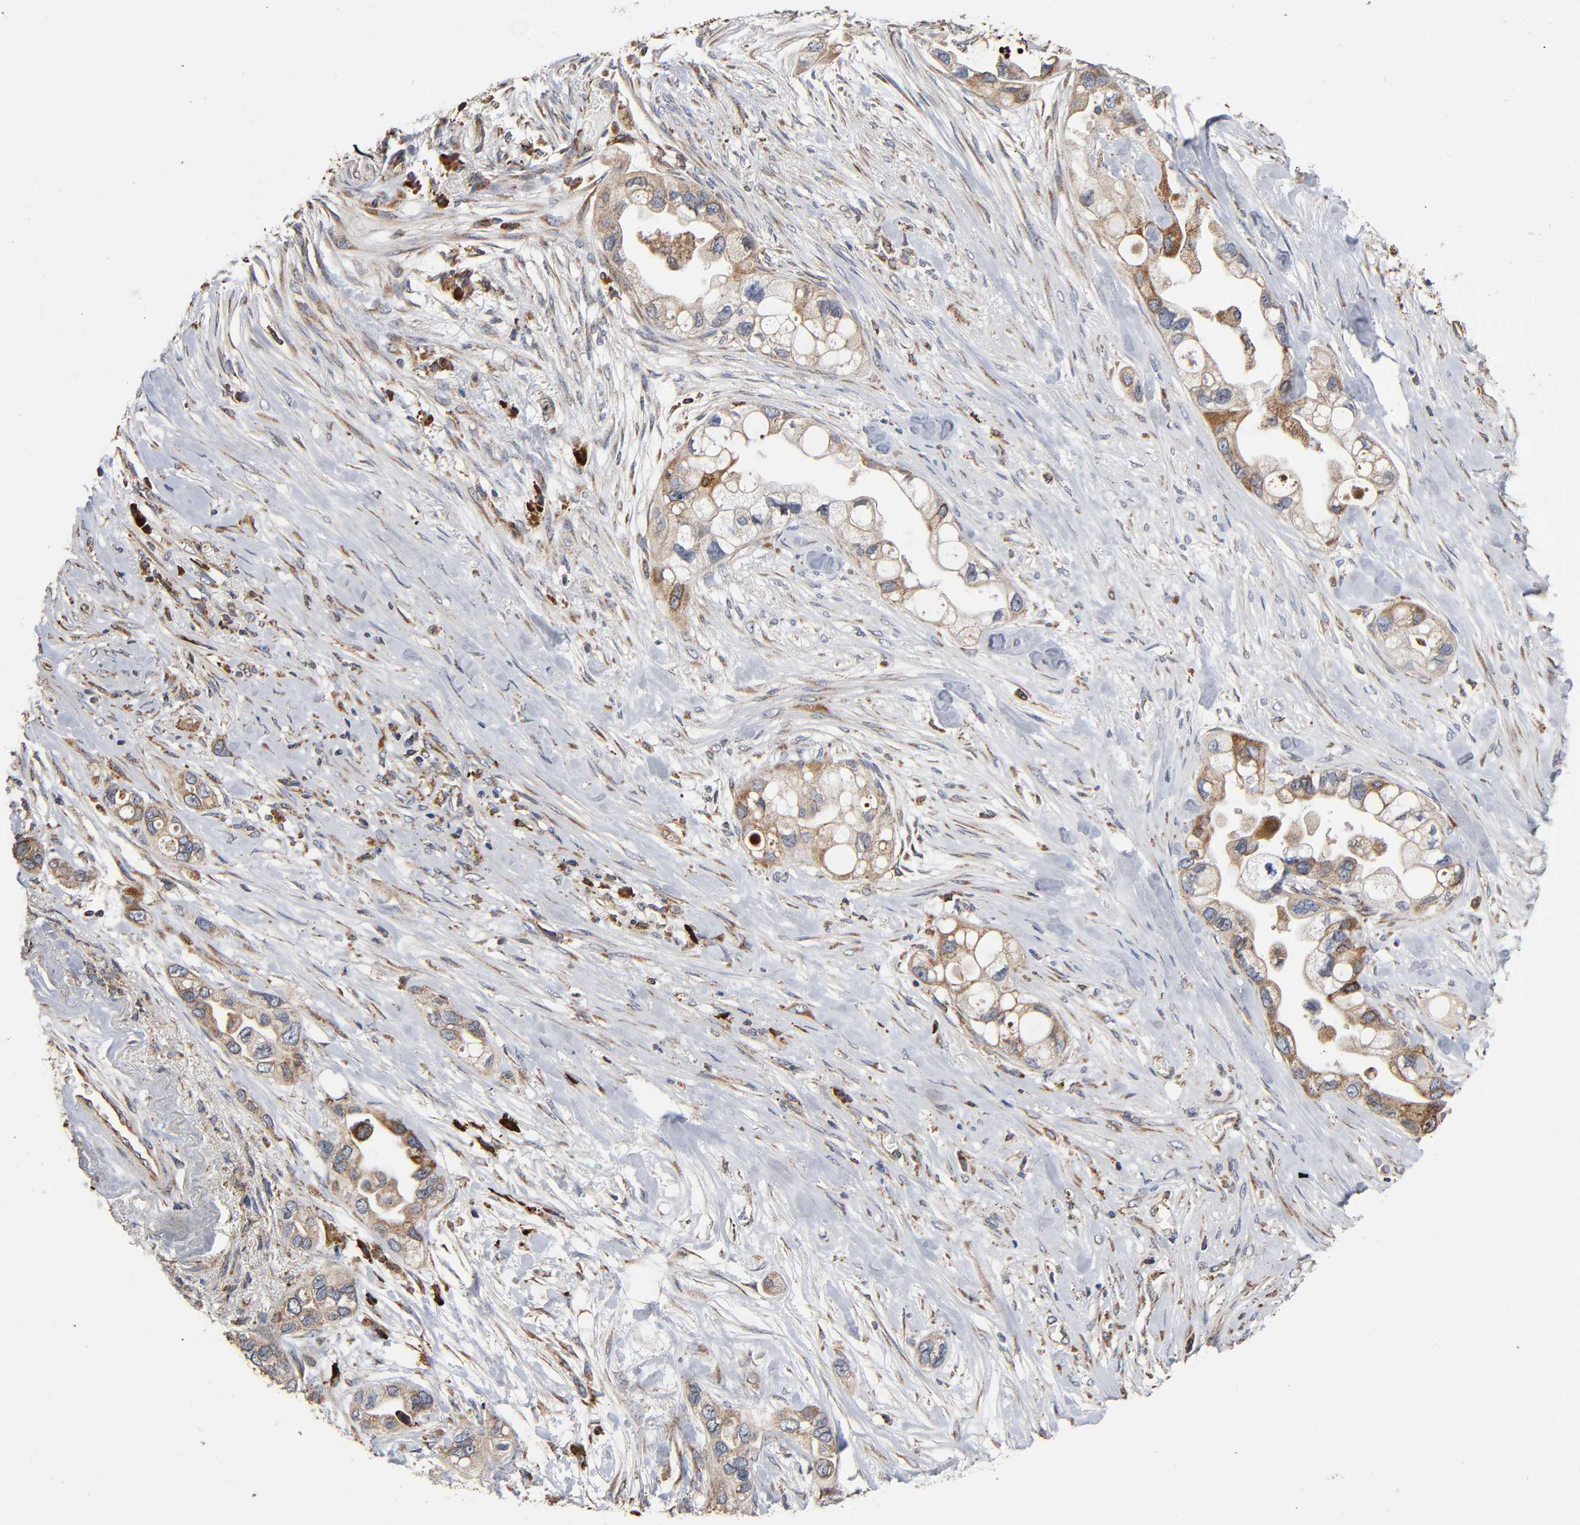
{"staining": {"intensity": "moderate", "quantity": "<25%", "location": "cytoplasmic/membranous"}, "tissue": "pancreatic cancer", "cell_type": "Tumor cells", "image_type": "cancer", "snomed": [{"axis": "morphology", "description": "Adenocarcinoma, NOS"}, {"axis": "topography", "description": "Pancreas"}], "caption": "Protein expression analysis of pancreatic cancer displays moderate cytoplasmic/membranous positivity in about <25% of tumor cells.", "gene": "MAP3K1", "patient": {"sex": "female", "age": 77}}